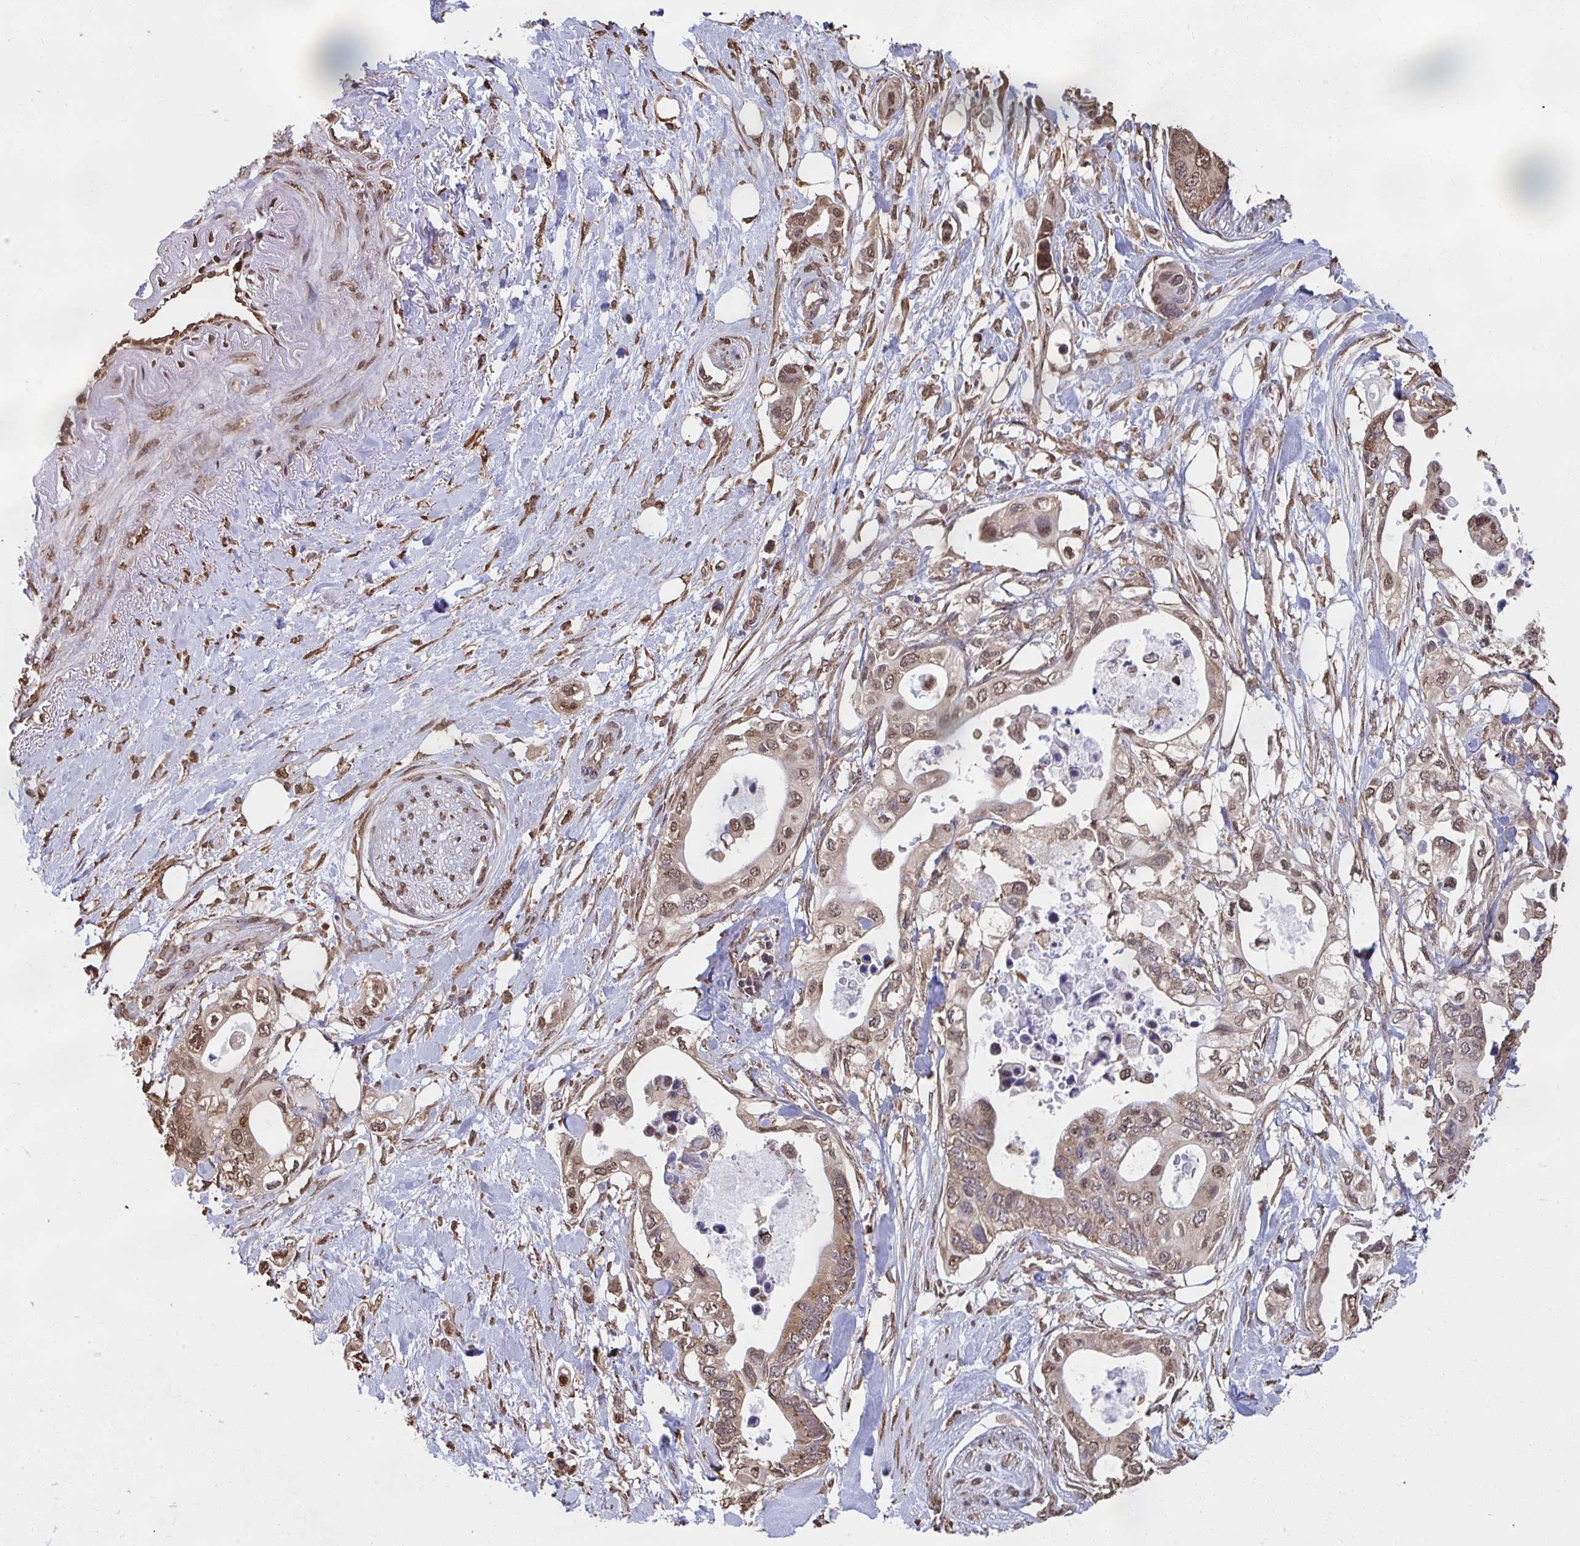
{"staining": {"intensity": "moderate", "quantity": ">75%", "location": "cytoplasmic/membranous,nuclear"}, "tissue": "pancreatic cancer", "cell_type": "Tumor cells", "image_type": "cancer", "snomed": [{"axis": "morphology", "description": "Adenocarcinoma, NOS"}, {"axis": "topography", "description": "Pancreas"}], "caption": "There is medium levels of moderate cytoplasmic/membranous and nuclear expression in tumor cells of pancreatic cancer, as demonstrated by immunohistochemical staining (brown color).", "gene": "SYNCRIP", "patient": {"sex": "female", "age": 63}}